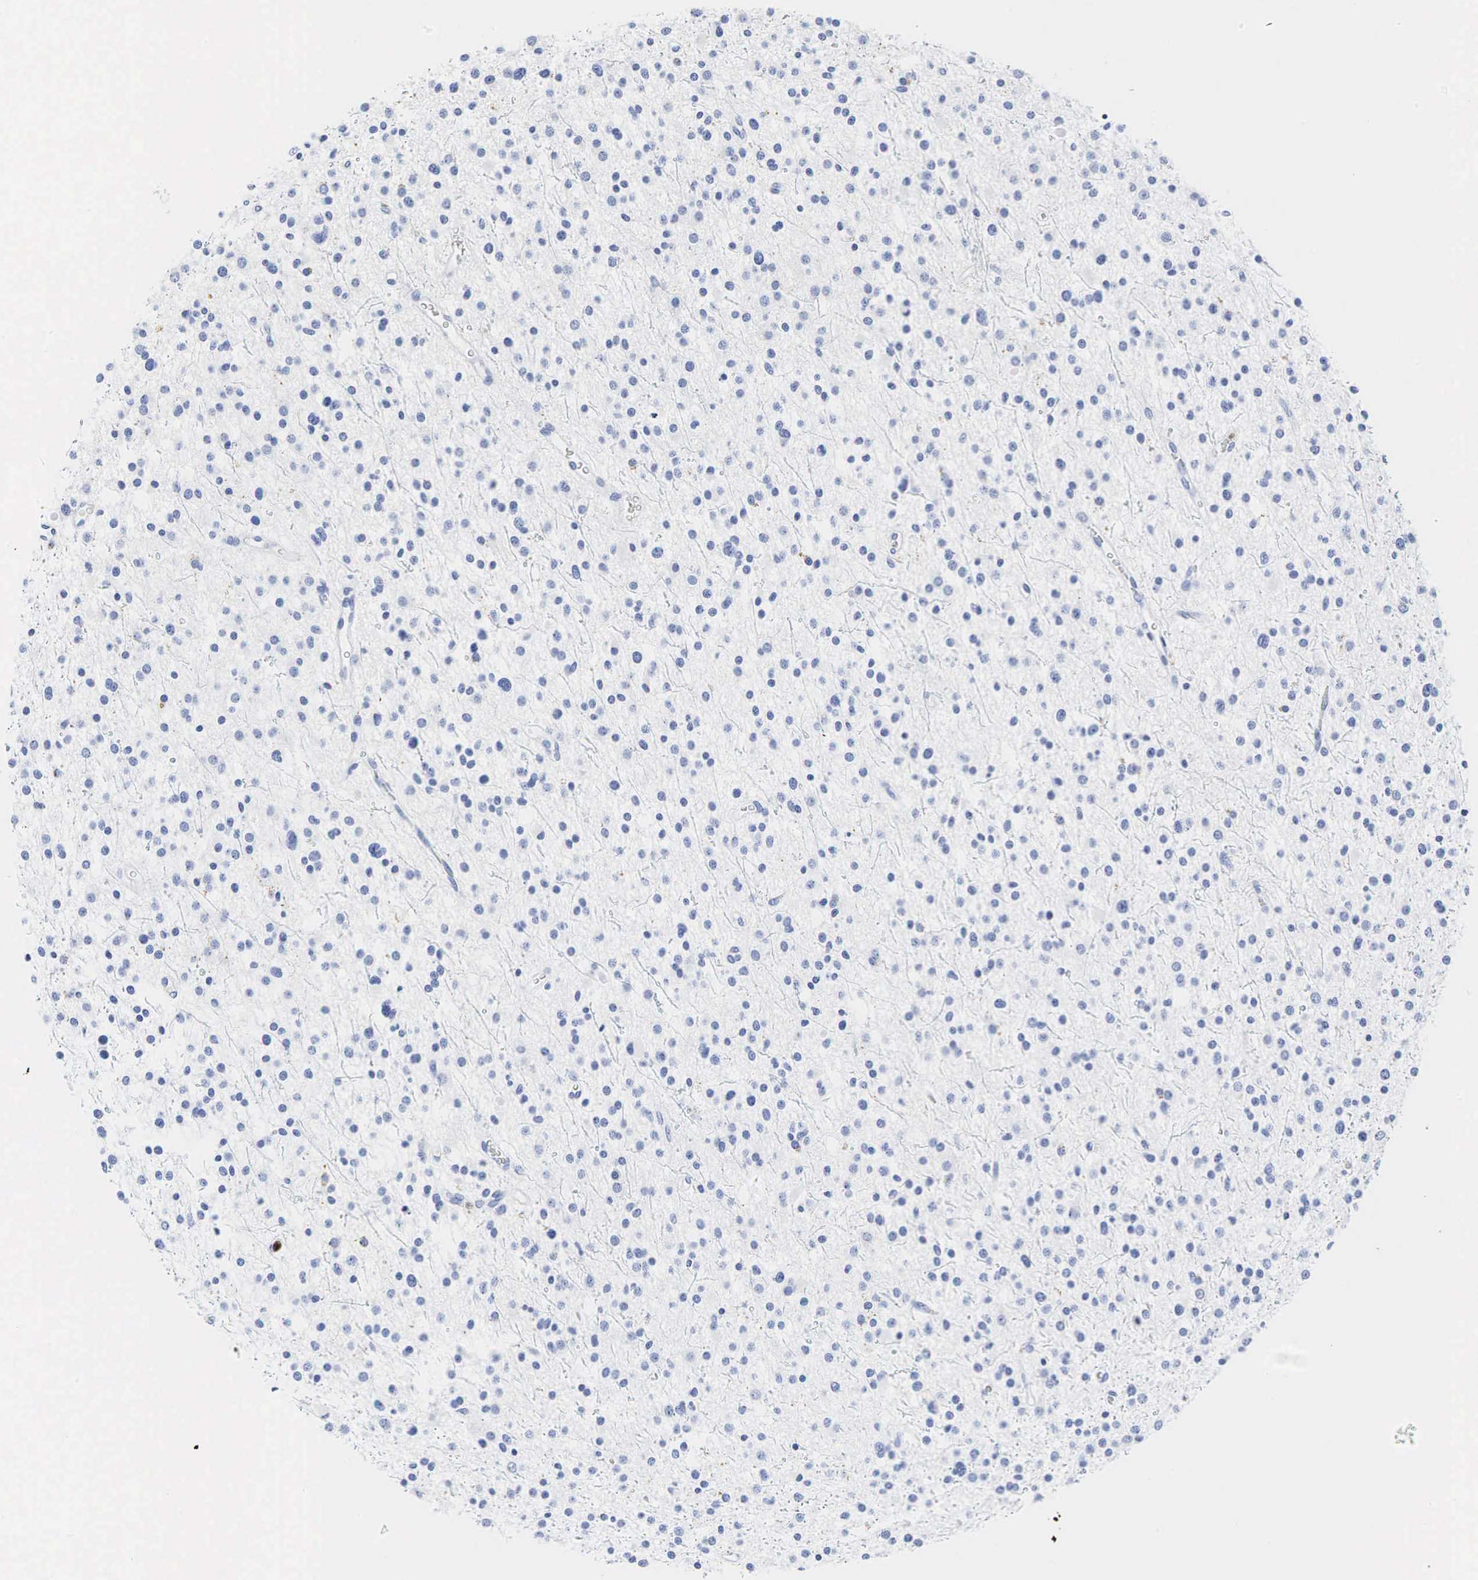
{"staining": {"intensity": "negative", "quantity": "none", "location": "none"}, "tissue": "glioma", "cell_type": "Tumor cells", "image_type": "cancer", "snomed": [{"axis": "morphology", "description": "Glioma, malignant, Low grade"}, {"axis": "topography", "description": "Brain"}], "caption": "An immunohistochemistry (IHC) micrograph of malignant low-grade glioma is shown. There is no staining in tumor cells of malignant low-grade glioma. Brightfield microscopy of immunohistochemistry stained with DAB (3,3'-diaminobenzidine) (brown) and hematoxylin (blue), captured at high magnification.", "gene": "LYZ", "patient": {"sex": "female", "age": 36}}